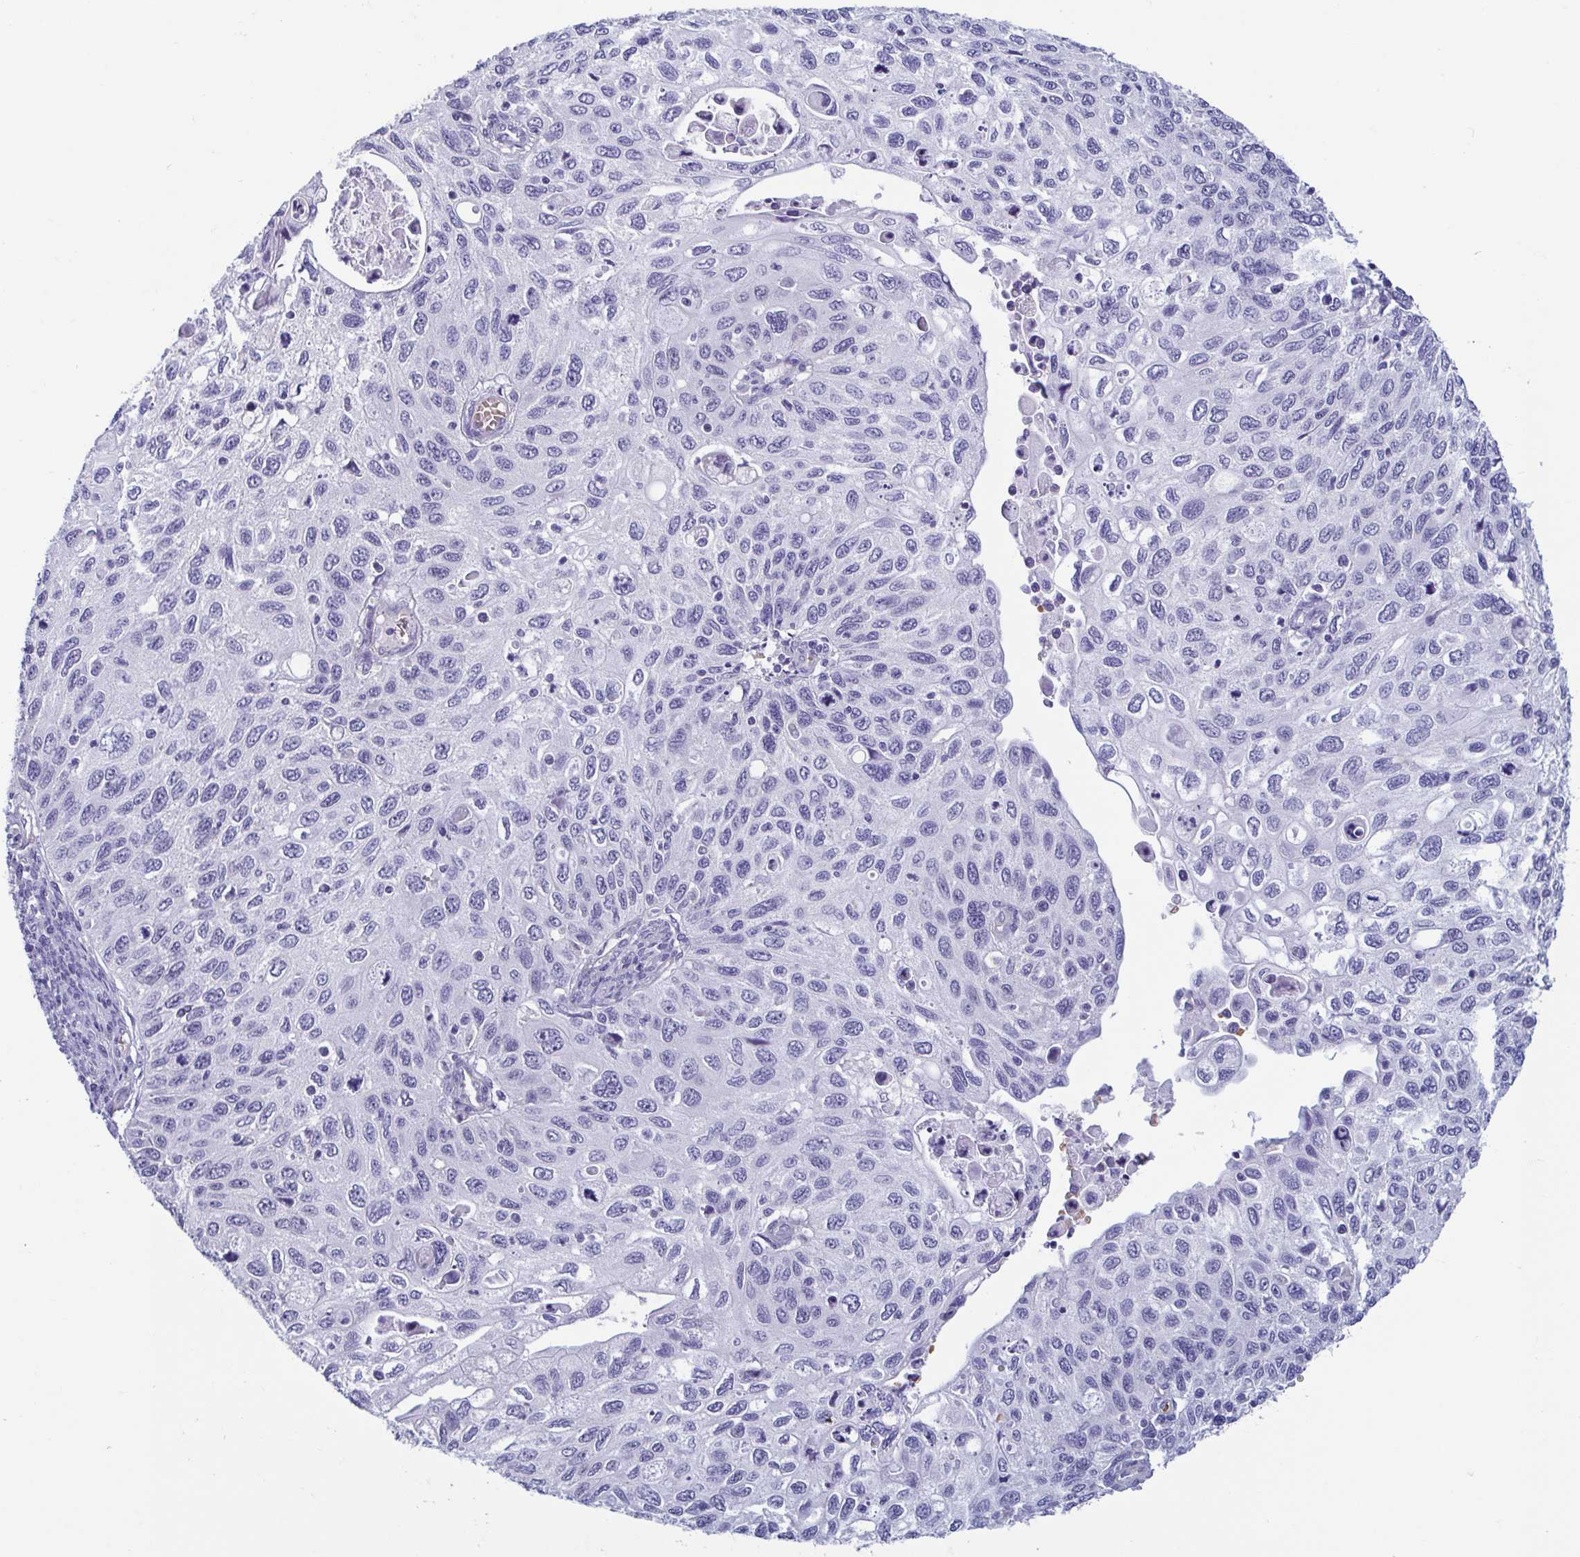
{"staining": {"intensity": "negative", "quantity": "none", "location": "none"}, "tissue": "cervical cancer", "cell_type": "Tumor cells", "image_type": "cancer", "snomed": [{"axis": "morphology", "description": "Squamous cell carcinoma, NOS"}, {"axis": "topography", "description": "Cervix"}], "caption": "Immunohistochemistry (IHC) histopathology image of neoplastic tissue: human cervical cancer stained with DAB shows no significant protein positivity in tumor cells. (DAB immunohistochemistry (IHC) with hematoxylin counter stain).", "gene": "MORC4", "patient": {"sex": "female", "age": 70}}